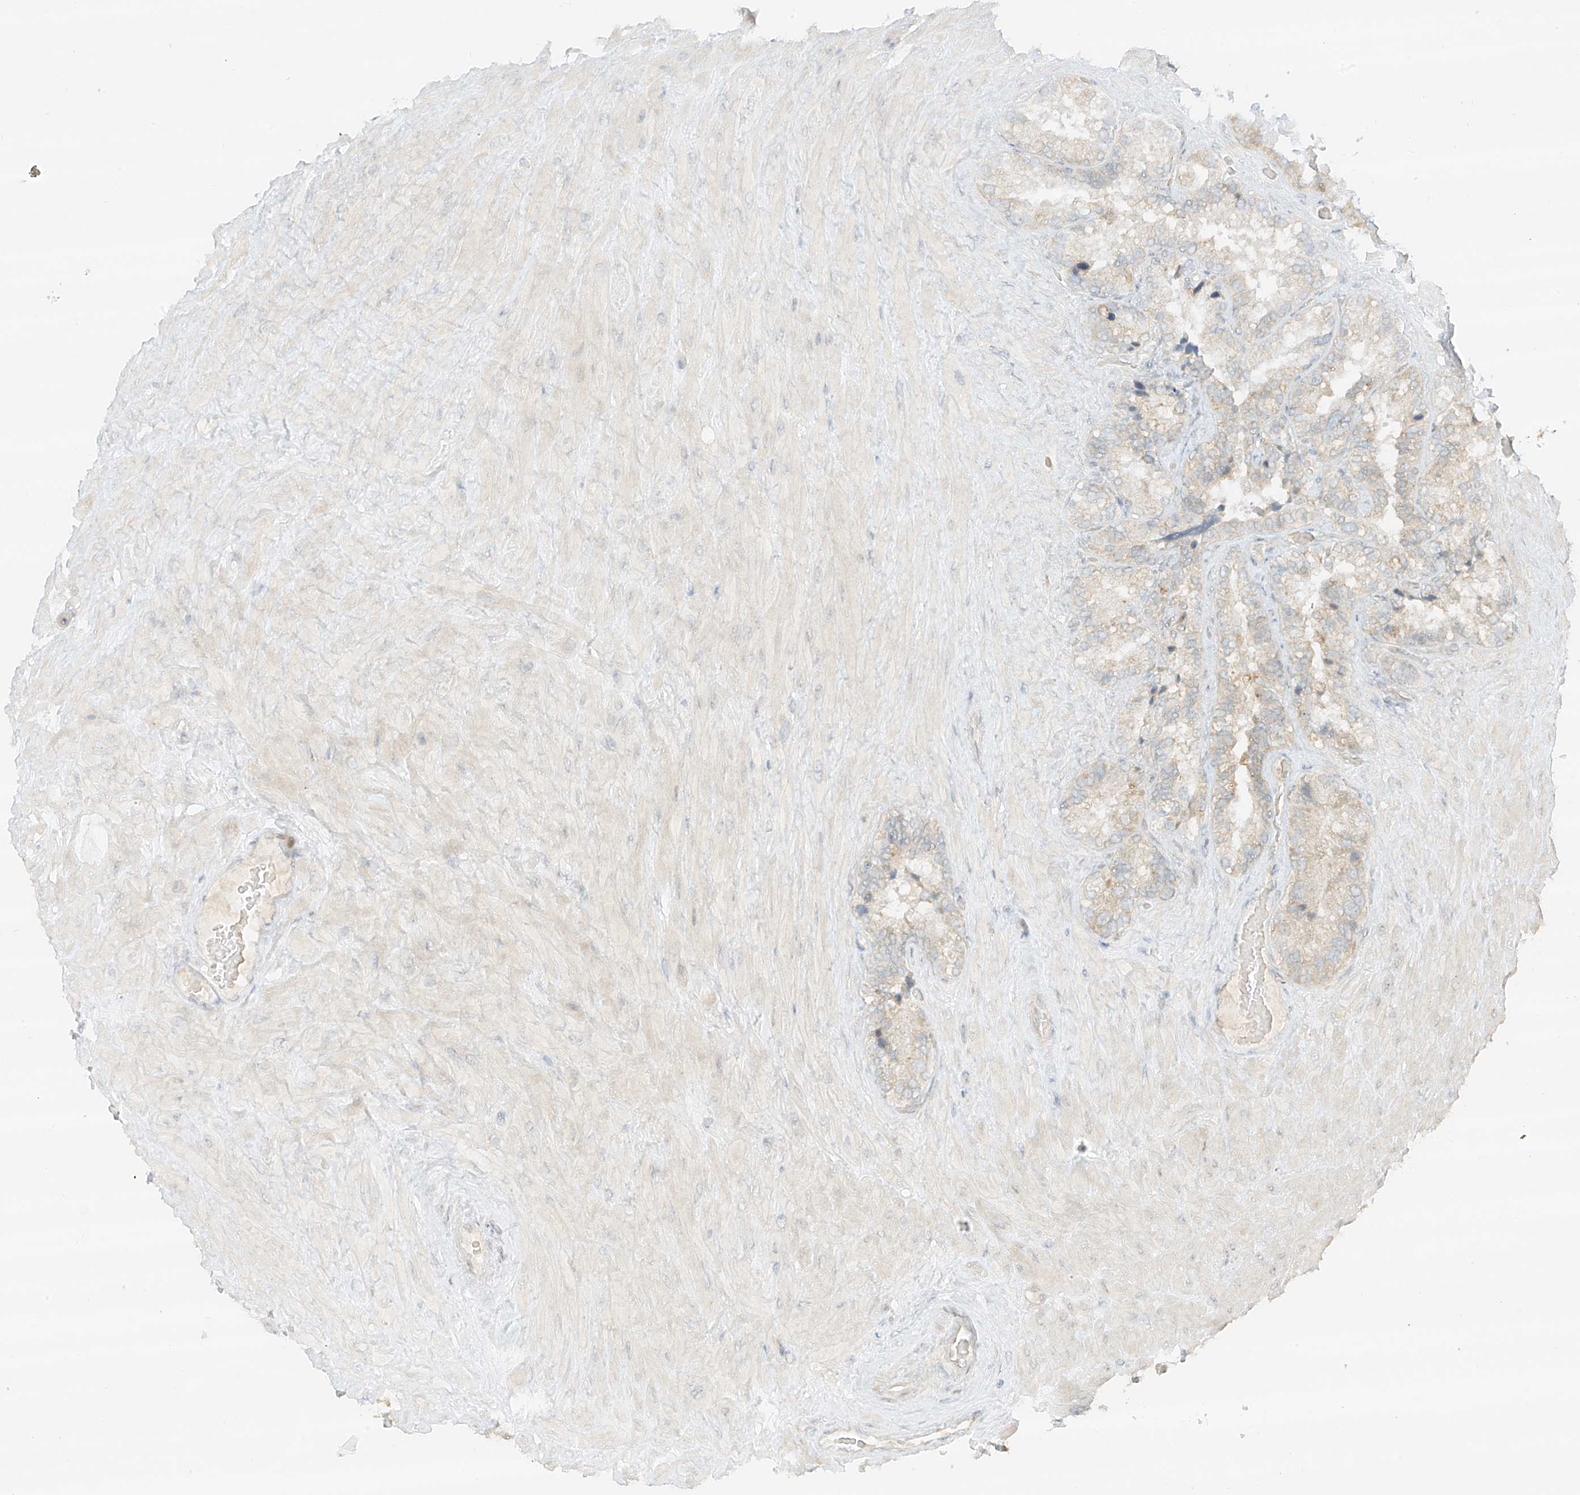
{"staining": {"intensity": "negative", "quantity": "none", "location": "none"}, "tissue": "seminal vesicle", "cell_type": "Glandular cells", "image_type": "normal", "snomed": [{"axis": "morphology", "description": "Normal tissue, NOS"}, {"axis": "topography", "description": "Prostate"}, {"axis": "topography", "description": "Seminal veicle"}], "caption": "This is an immunohistochemistry (IHC) histopathology image of normal human seminal vesicle. There is no expression in glandular cells.", "gene": "LIPT1", "patient": {"sex": "male", "age": 68}}